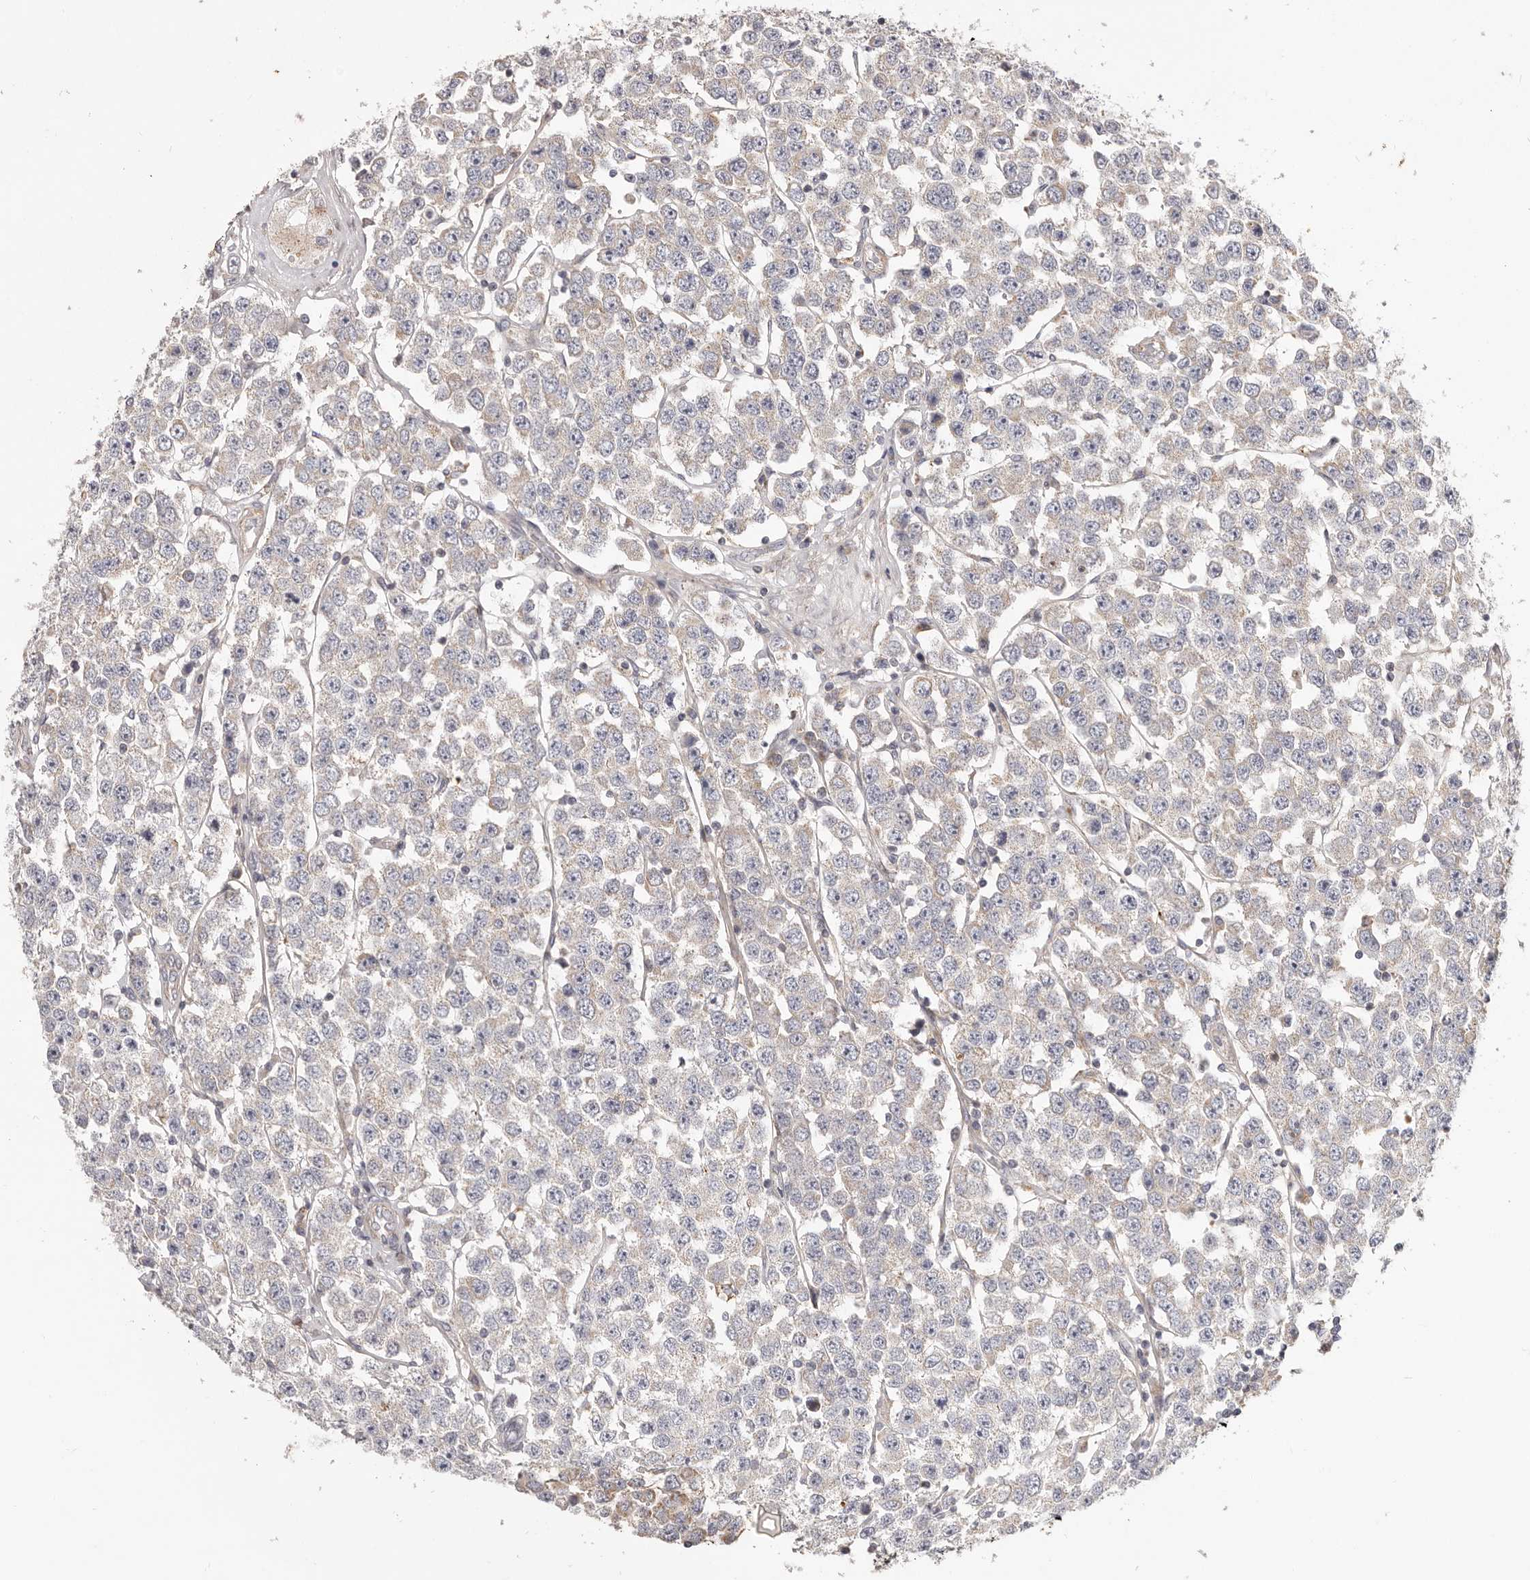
{"staining": {"intensity": "negative", "quantity": "none", "location": "none"}, "tissue": "testis cancer", "cell_type": "Tumor cells", "image_type": "cancer", "snomed": [{"axis": "morphology", "description": "Seminoma, NOS"}, {"axis": "topography", "description": "Testis"}], "caption": "An image of testis cancer stained for a protein reveals no brown staining in tumor cells.", "gene": "MRPS10", "patient": {"sex": "male", "age": 28}}